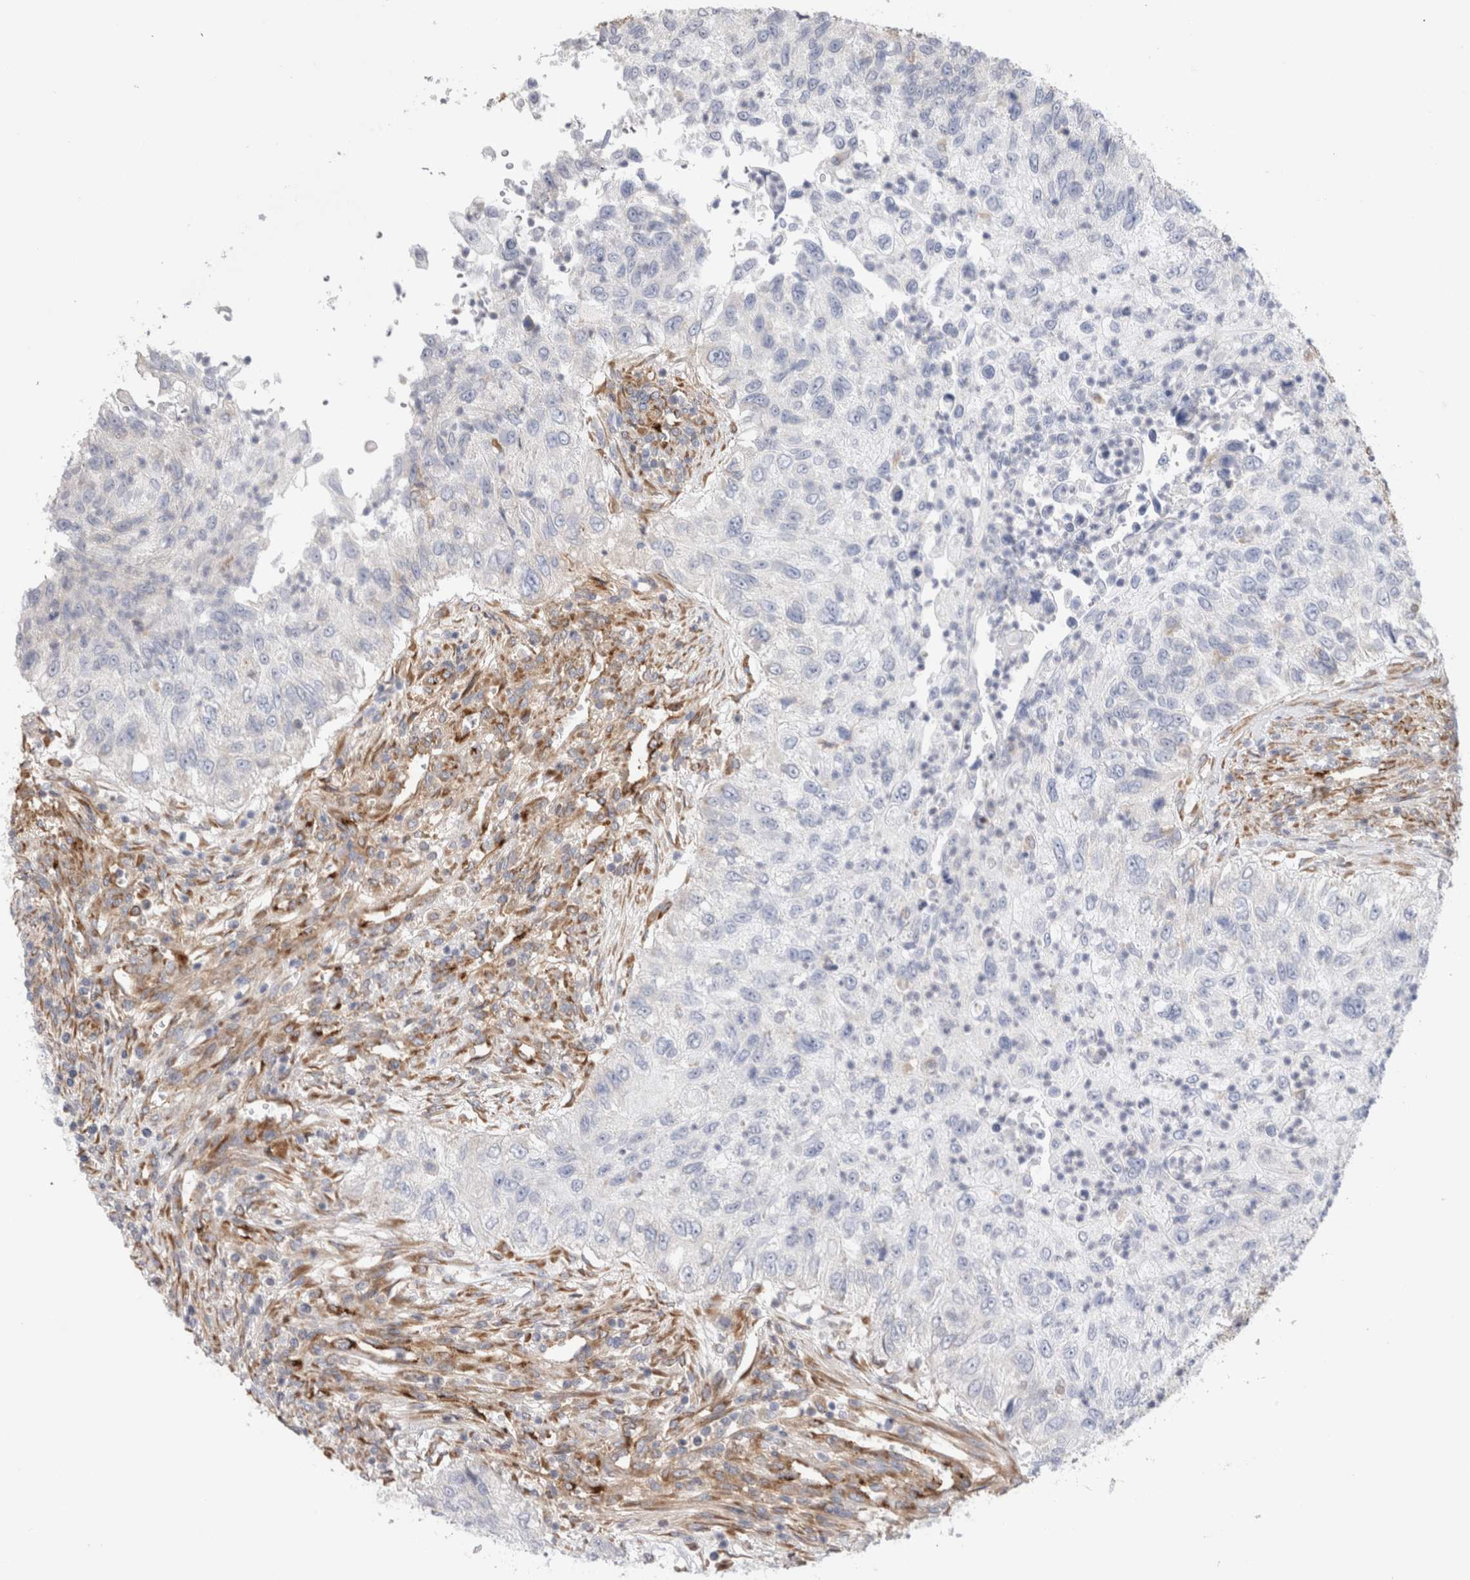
{"staining": {"intensity": "negative", "quantity": "none", "location": "none"}, "tissue": "urothelial cancer", "cell_type": "Tumor cells", "image_type": "cancer", "snomed": [{"axis": "morphology", "description": "Urothelial carcinoma, High grade"}, {"axis": "topography", "description": "Urinary bladder"}], "caption": "DAB (3,3'-diaminobenzidine) immunohistochemical staining of urothelial cancer reveals no significant expression in tumor cells.", "gene": "CNPY4", "patient": {"sex": "female", "age": 60}}